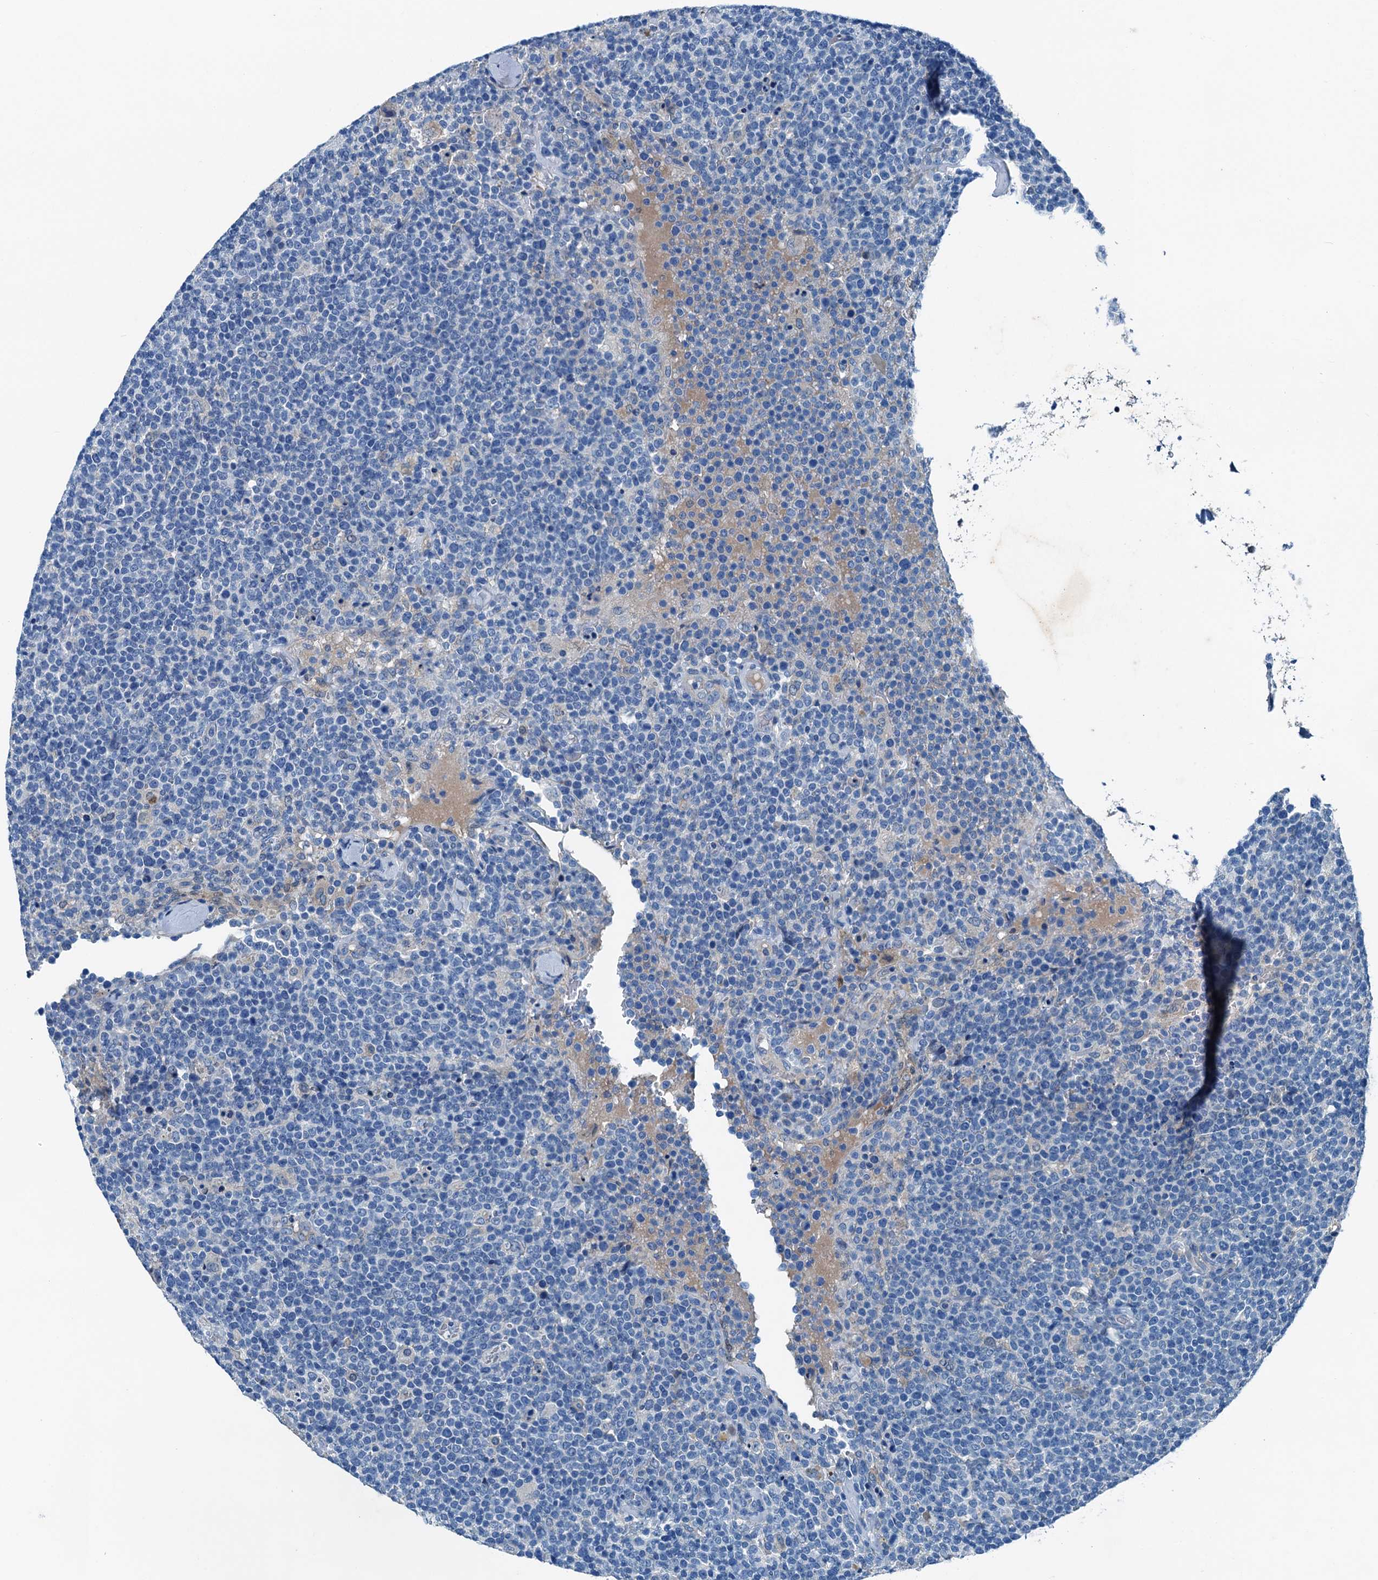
{"staining": {"intensity": "negative", "quantity": "none", "location": "none"}, "tissue": "lymphoma", "cell_type": "Tumor cells", "image_type": "cancer", "snomed": [{"axis": "morphology", "description": "Malignant lymphoma, non-Hodgkin's type, High grade"}, {"axis": "topography", "description": "Lymph node"}], "caption": "This is an immunohistochemistry (IHC) photomicrograph of lymphoma. There is no positivity in tumor cells.", "gene": "RAB3IL1", "patient": {"sex": "male", "age": 61}}